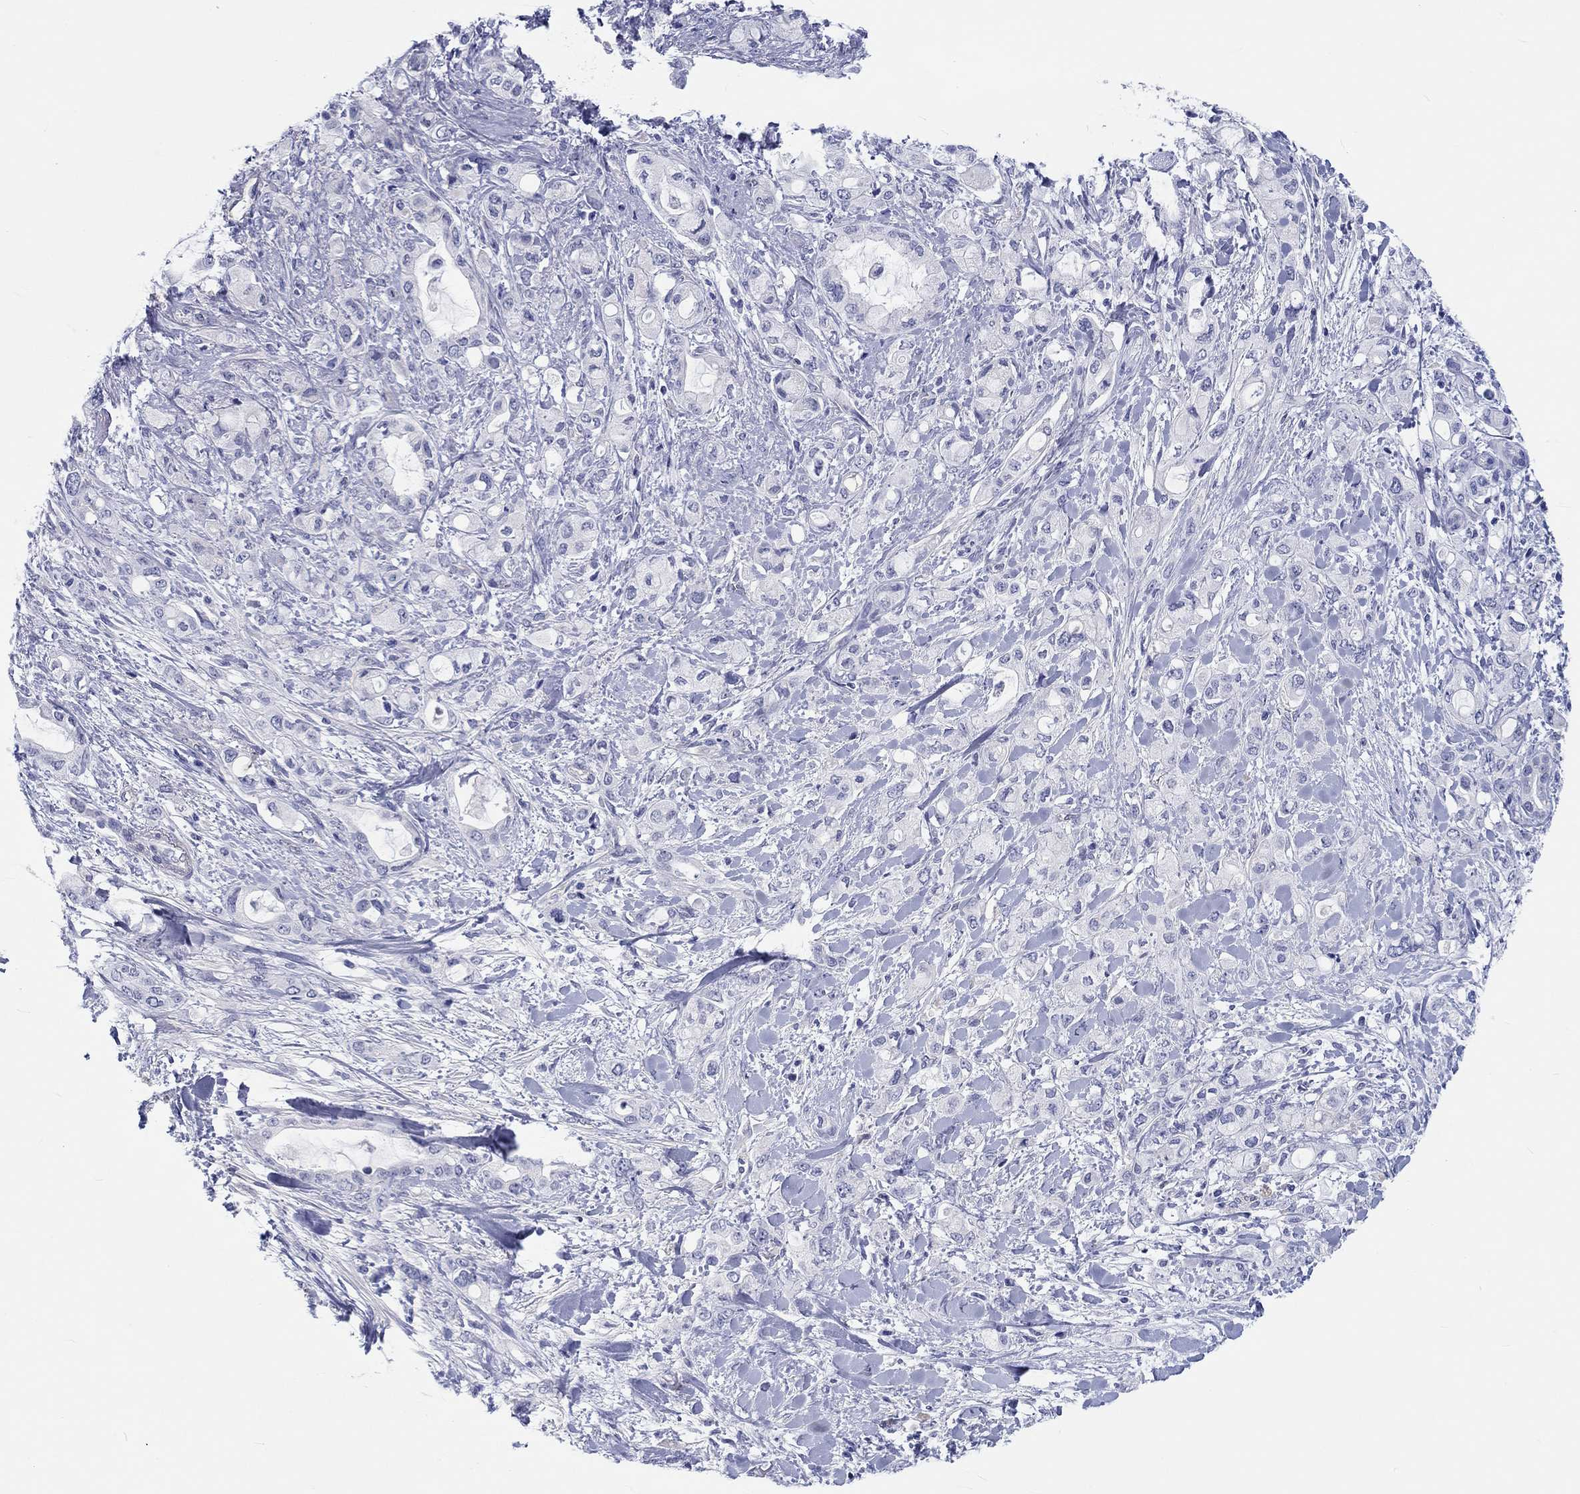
{"staining": {"intensity": "negative", "quantity": "none", "location": "none"}, "tissue": "pancreatic cancer", "cell_type": "Tumor cells", "image_type": "cancer", "snomed": [{"axis": "morphology", "description": "Adenocarcinoma, NOS"}, {"axis": "topography", "description": "Pancreas"}], "caption": "Histopathology image shows no protein positivity in tumor cells of pancreatic cancer (adenocarcinoma) tissue. Nuclei are stained in blue.", "gene": "CDY2B", "patient": {"sex": "female", "age": 56}}